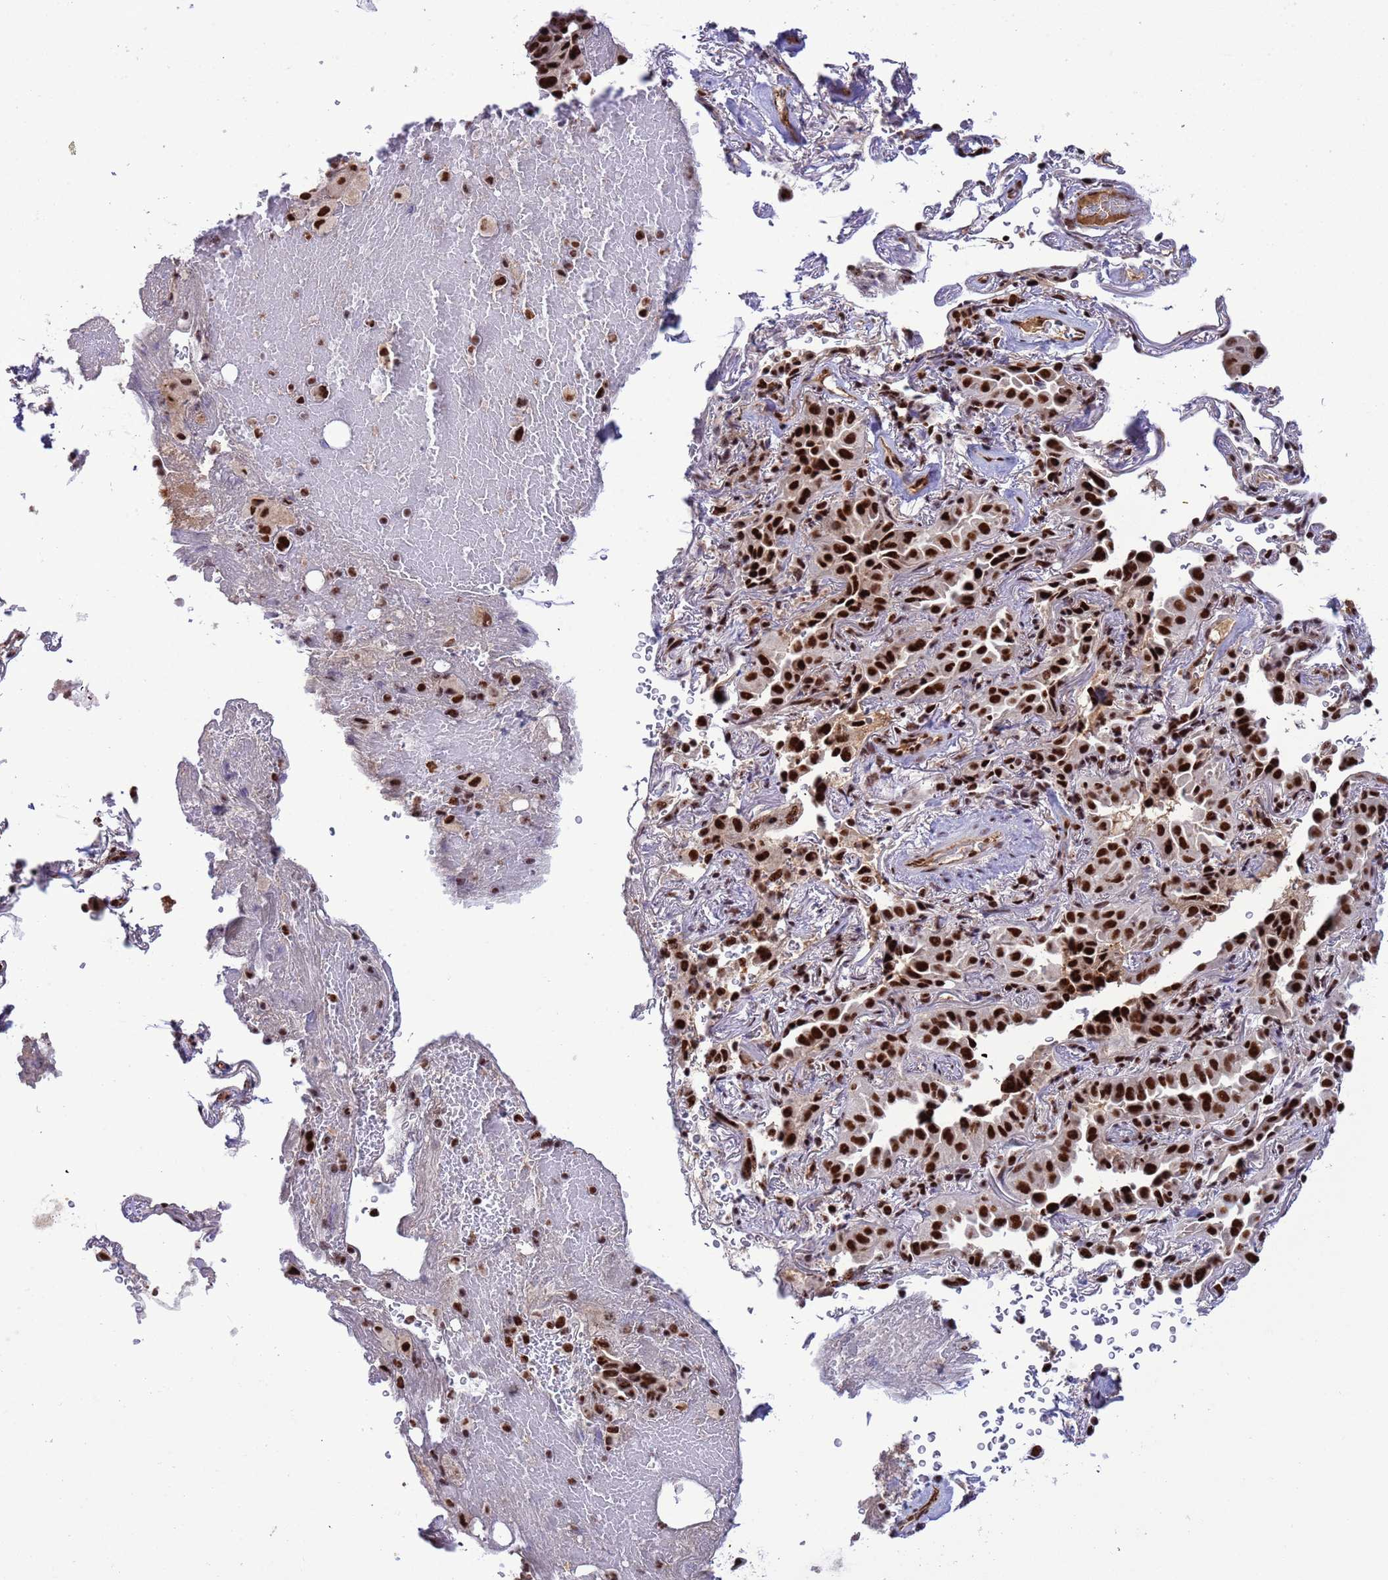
{"staining": {"intensity": "strong", "quantity": ">75%", "location": "nuclear"}, "tissue": "lung cancer", "cell_type": "Tumor cells", "image_type": "cancer", "snomed": [{"axis": "morphology", "description": "Adenocarcinoma, NOS"}, {"axis": "topography", "description": "Lung"}], "caption": "A high-resolution histopathology image shows immunohistochemistry staining of lung cancer (adenocarcinoma), which demonstrates strong nuclear positivity in about >75% of tumor cells. (IHC, brightfield microscopy, high magnification).", "gene": "SRRT", "patient": {"sex": "female", "age": 69}}